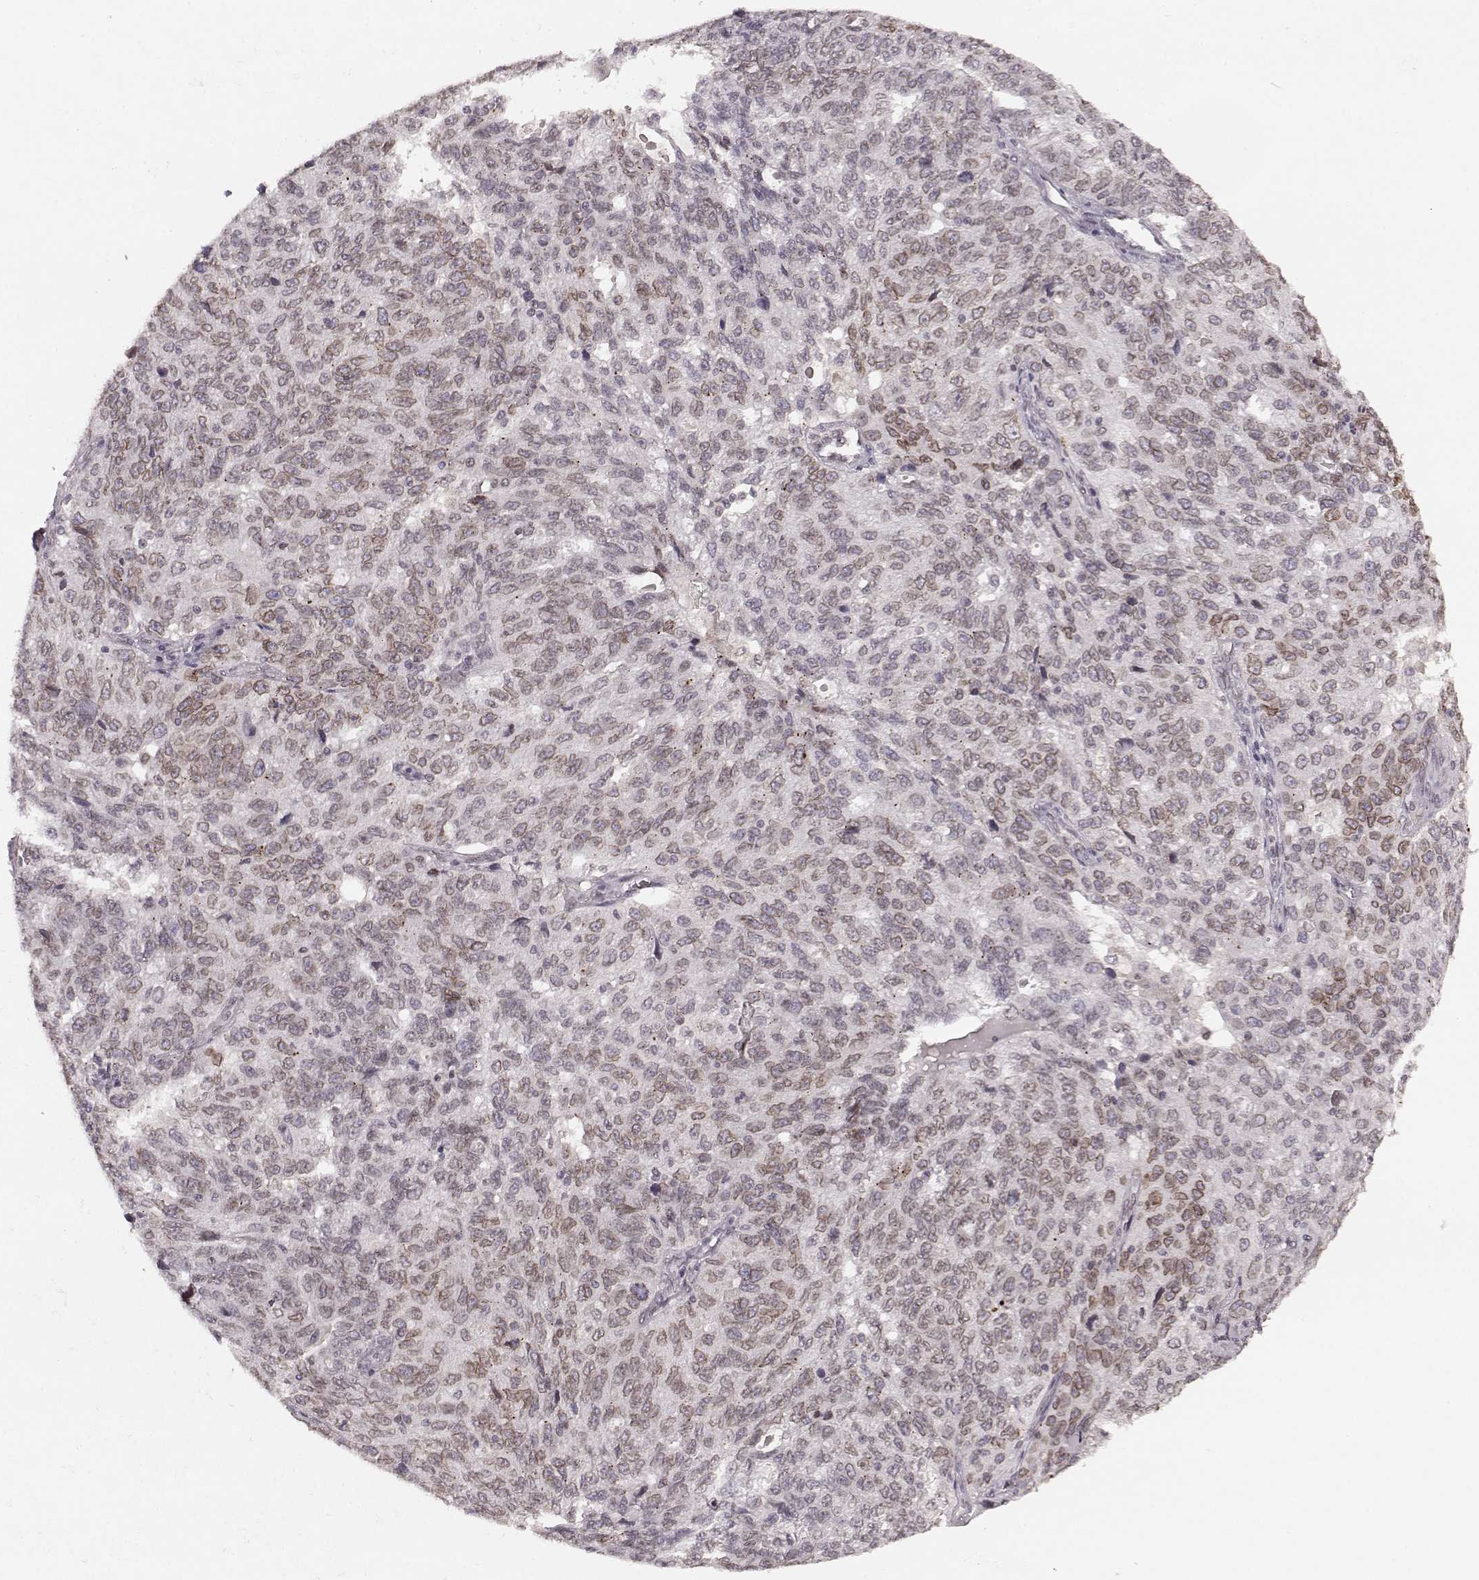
{"staining": {"intensity": "moderate", "quantity": "25%-75%", "location": "cytoplasmic/membranous,nuclear"}, "tissue": "ovarian cancer", "cell_type": "Tumor cells", "image_type": "cancer", "snomed": [{"axis": "morphology", "description": "Cystadenocarcinoma, serous, NOS"}, {"axis": "topography", "description": "Ovary"}], "caption": "A high-resolution histopathology image shows immunohistochemistry staining of serous cystadenocarcinoma (ovarian), which exhibits moderate cytoplasmic/membranous and nuclear positivity in approximately 25%-75% of tumor cells. (Brightfield microscopy of DAB IHC at high magnification).", "gene": "DCAF12", "patient": {"sex": "female", "age": 71}}